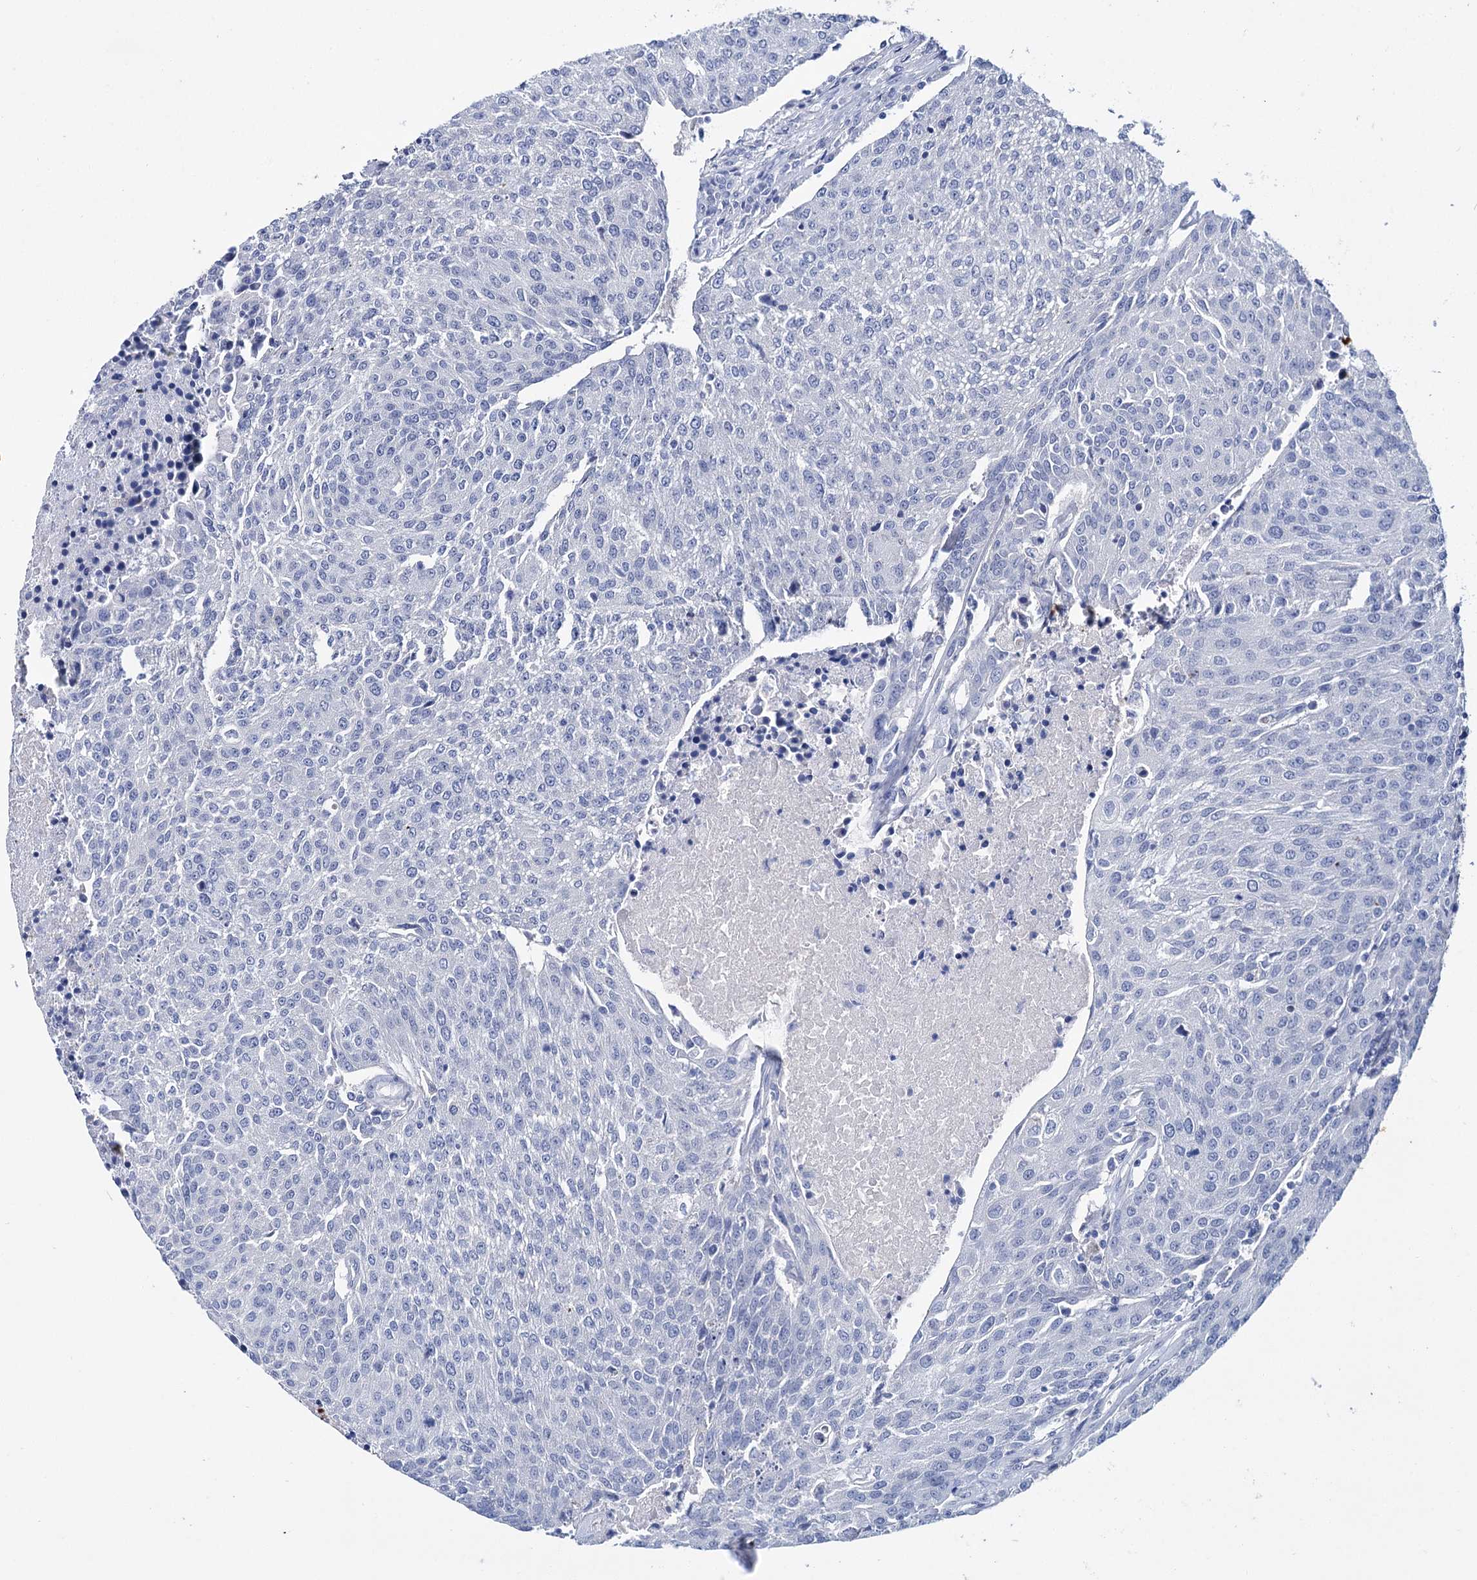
{"staining": {"intensity": "negative", "quantity": "none", "location": "none"}, "tissue": "urothelial cancer", "cell_type": "Tumor cells", "image_type": "cancer", "snomed": [{"axis": "morphology", "description": "Urothelial carcinoma, High grade"}, {"axis": "topography", "description": "Urinary bladder"}], "caption": "High magnification brightfield microscopy of high-grade urothelial carcinoma stained with DAB (3,3'-diaminobenzidine) (brown) and counterstained with hematoxylin (blue): tumor cells show no significant positivity. (Stains: DAB (3,3'-diaminobenzidine) immunohistochemistry with hematoxylin counter stain, Microscopy: brightfield microscopy at high magnification).", "gene": "LYZL4", "patient": {"sex": "female", "age": 85}}